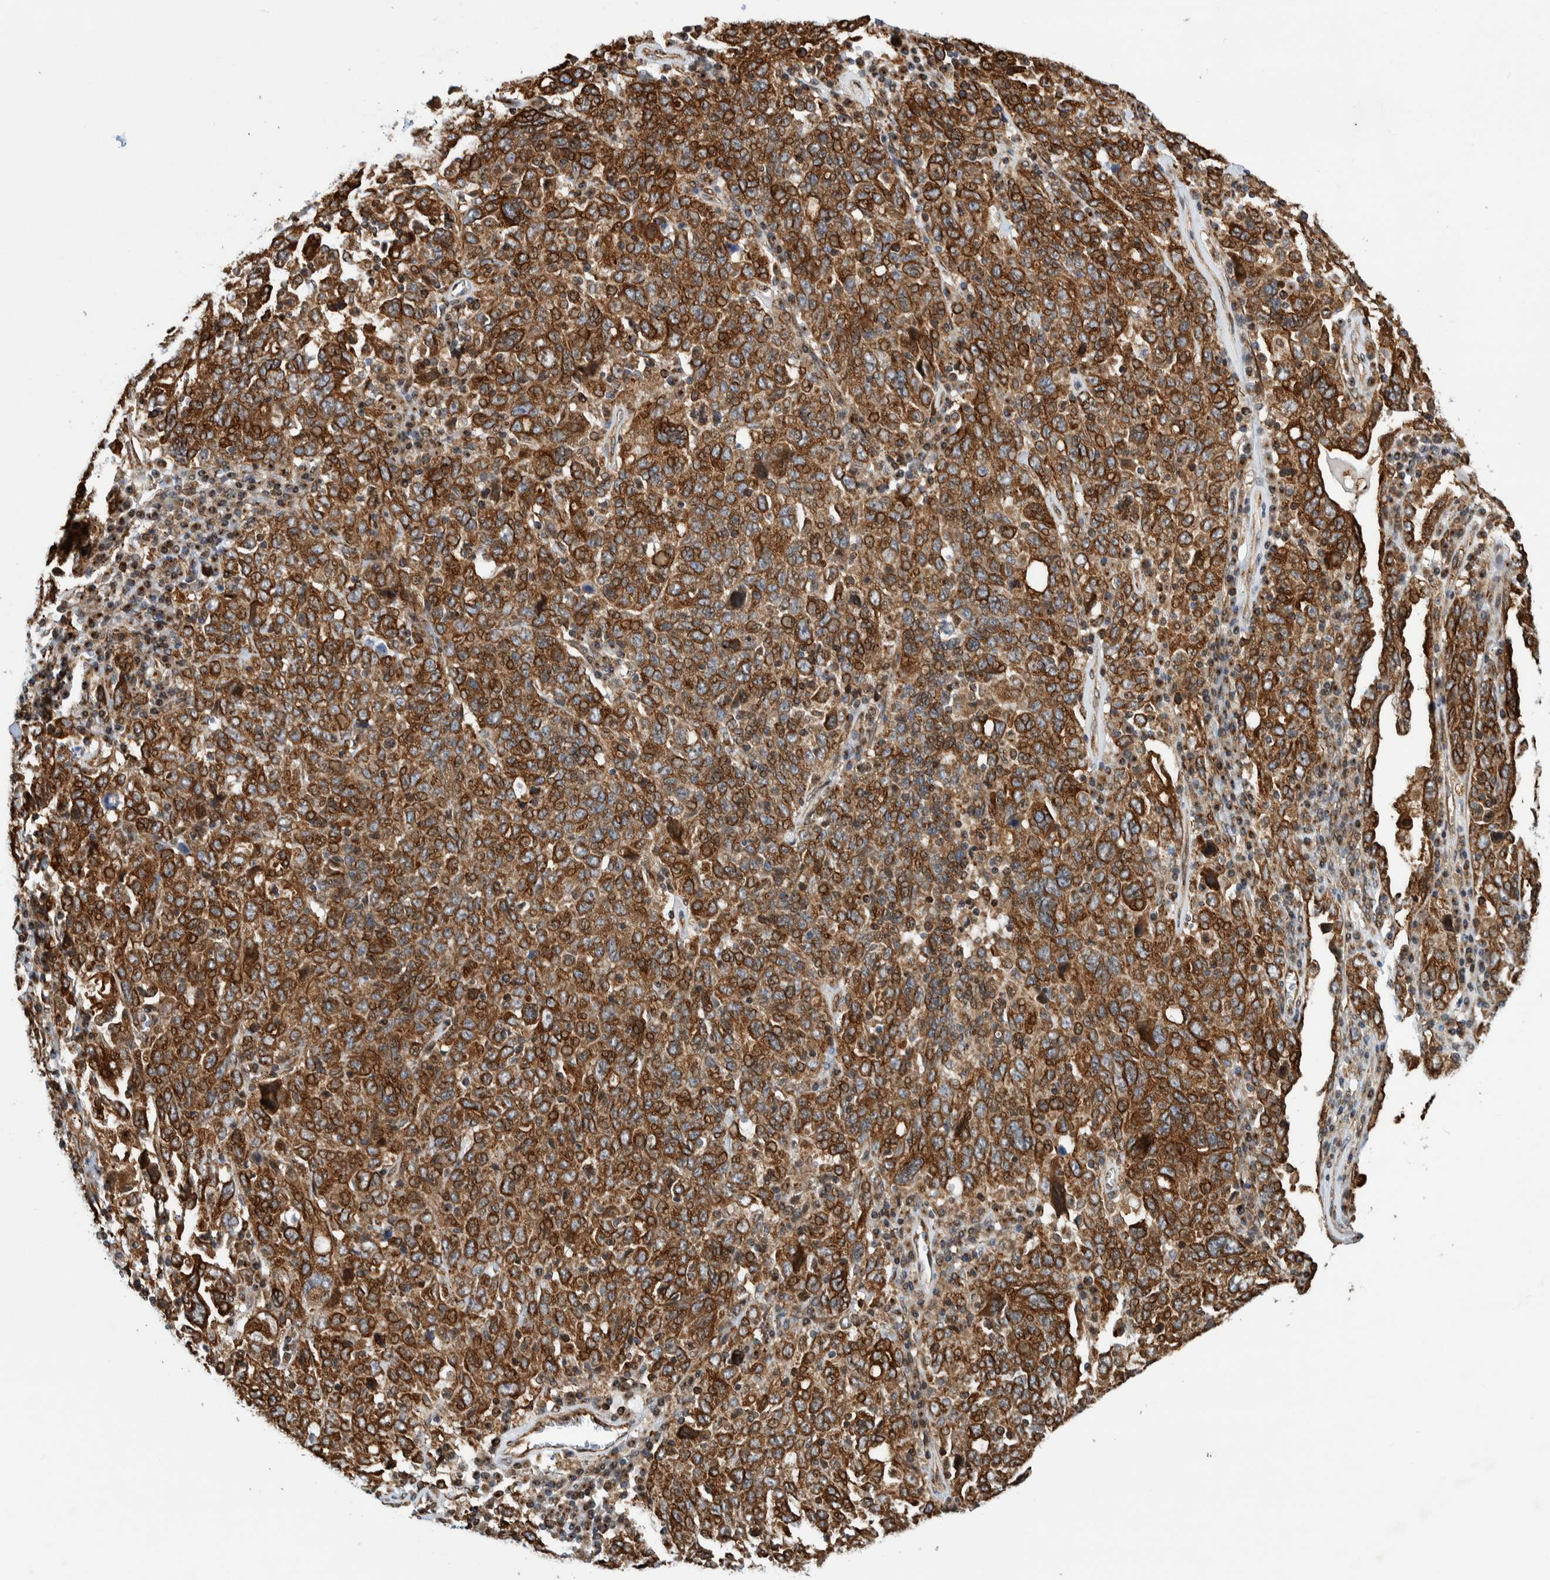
{"staining": {"intensity": "strong", "quantity": ">75%", "location": "cytoplasmic/membranous"}, "tissue": "ovarian cancer", "cell_type": "Tumor cells", "image_type": "cancer", "snomed": [{"axis": "morphology", "description": "Carcinoma, endometroid"}, {"axis": "topography", "description": "Ovary"}], "caption": "The micrograph displays a brown stain indicating the presence of a protein in the cytoplasmic/membranous of tumor cells in ovarian cancer (endometroid carcinoma). (DAB (3,3'-diaminobenzidine) IHC with brightfield microscopy, high magnification).", "gene": "CCDC57", "patient": {"sex": "female", "age": 62}}